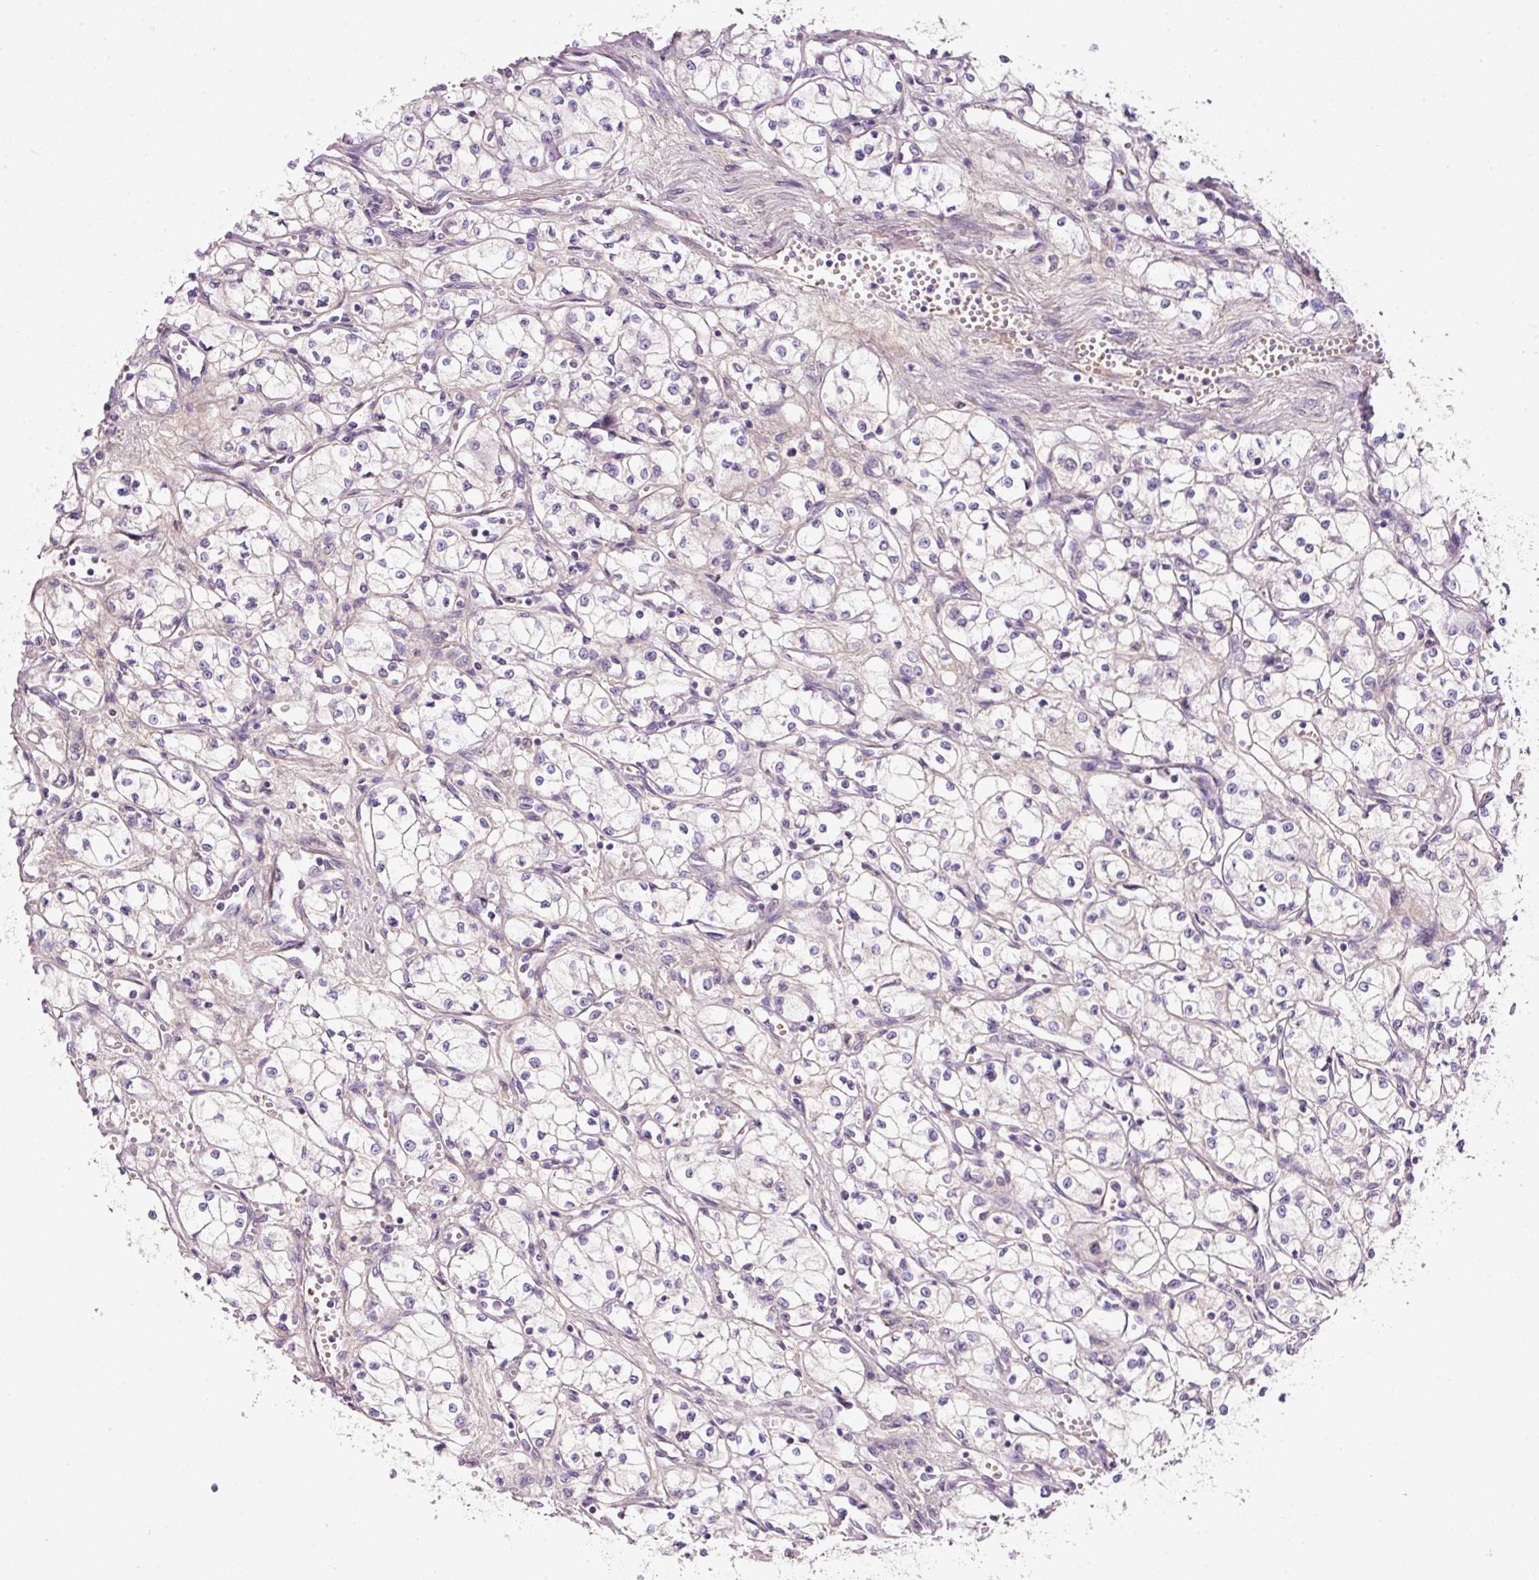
{"staining": {"intensity": "negative", "quantity": "none", "location": "none"}, "tissue": "renal cancer", "cell_type": "Tumor cells", "image_type": "cancer", "snomed": [{"axis": "morphology", "description": "Normal tissue, NOS"}, {"axis": "morphology", "description": "Adenocarcinoma, NOS"}, {"axis": "topography", "description": "Kidney"}], "caption": "Renal adenocarcinoma was stained to show a protein in brown. There is no significant positivity in tumor cells.", "gene": "SOS2", "patient": {"sex": "male", "age": 59}}